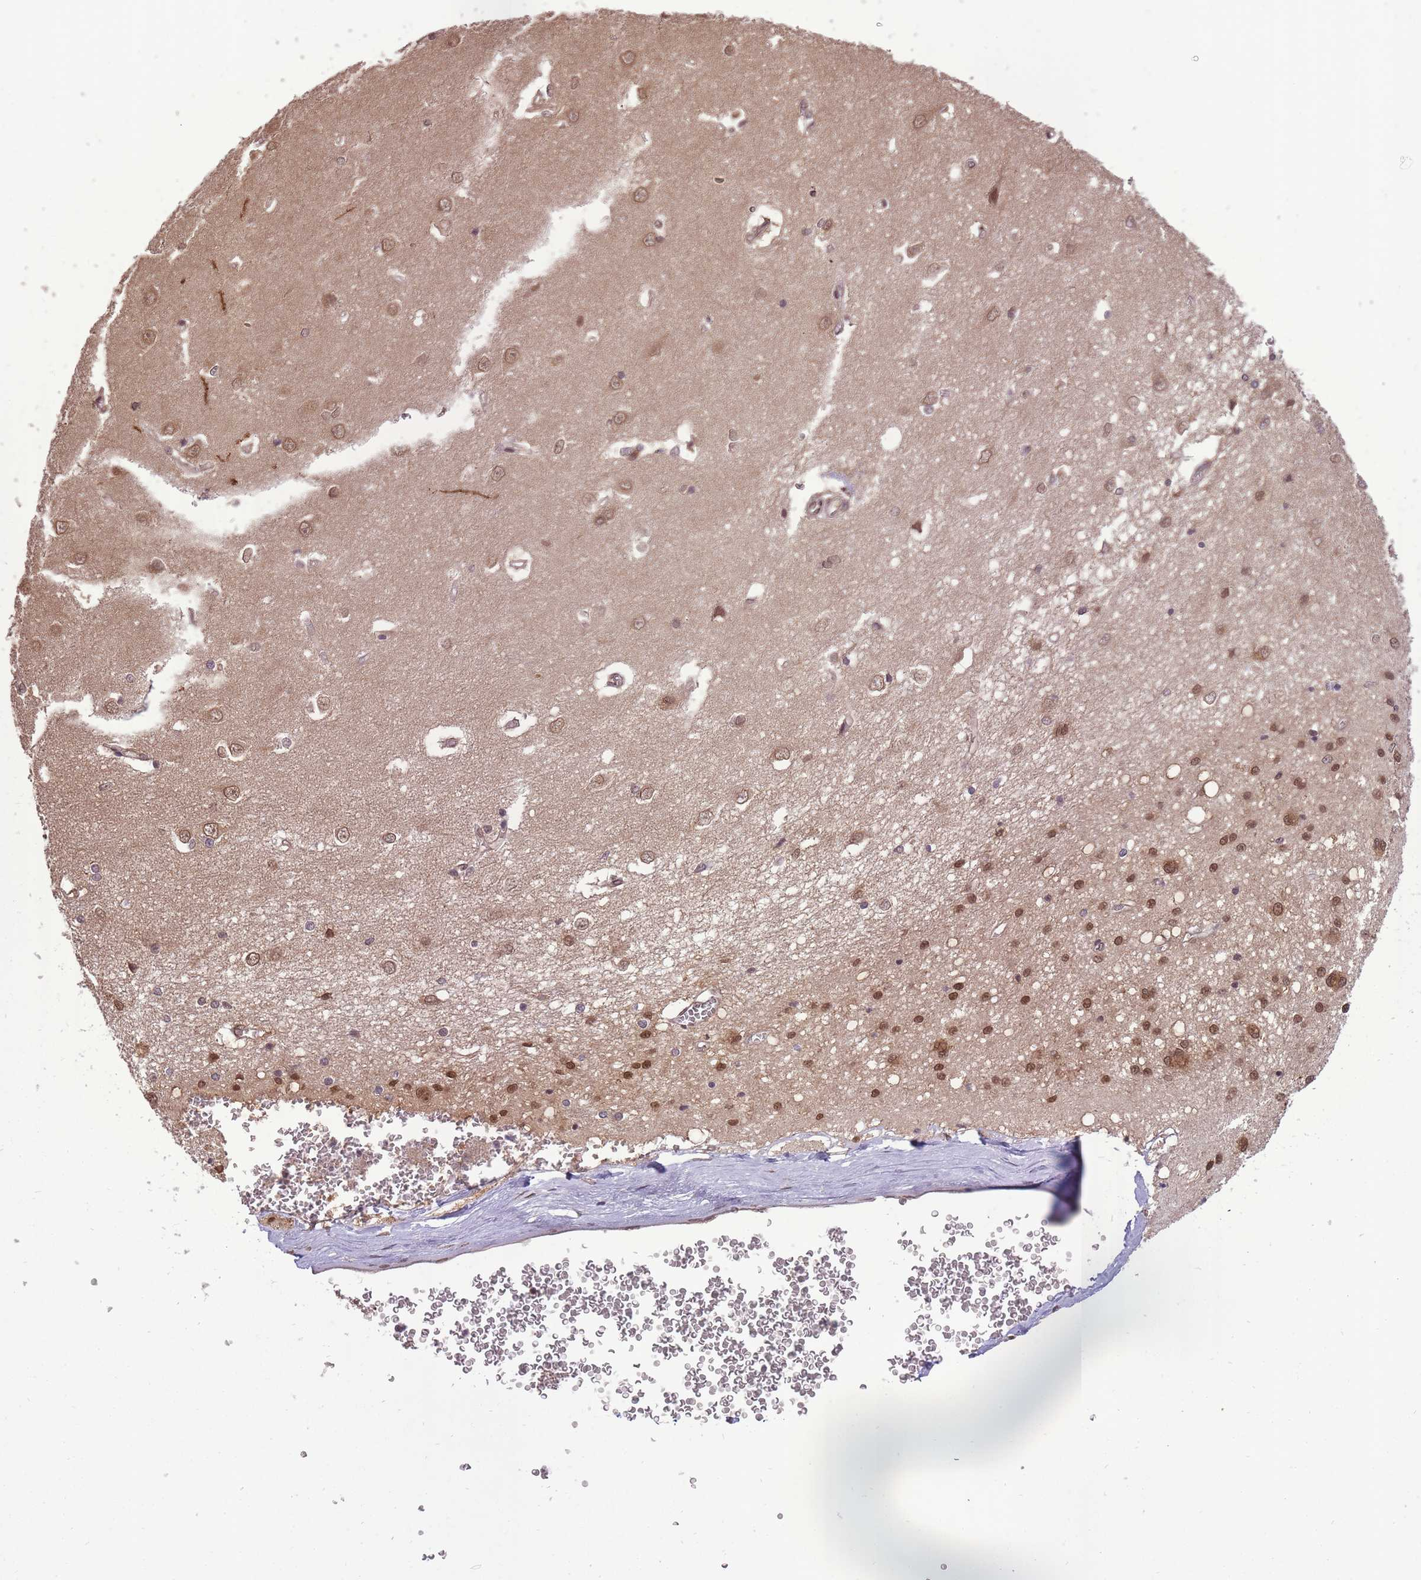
{"staining": {"intensity": "moderate", "quantity": "25%-75%", "location": "nuclear"}, "tissue": "caudate", "cell_type": "Glial cells", "image_type": "normal", "snomed": [{"axis": "morphology", "description": "Normal tissue, NOS"}, {"axis": "topography", "description": "Lateral ventricle wall"}], "caption": "High-magnification brightfield microscopy of unremarkable caudate stained with DAB (3,3'-diaminobenzidine) (brown) and counterstained with hematoxylin (blue). glial cells exhibit moderate nuclear expression is appreciated in approximately25%-75% of cells. The protein is stained brown, and the nuclei are stained in blue (DAB (3,3'-diaminobenzidine) IHC with brightfield microscopy, high magnification).", "gene": "CDIP1", "patient": {"sex": "male", "age": 37}}